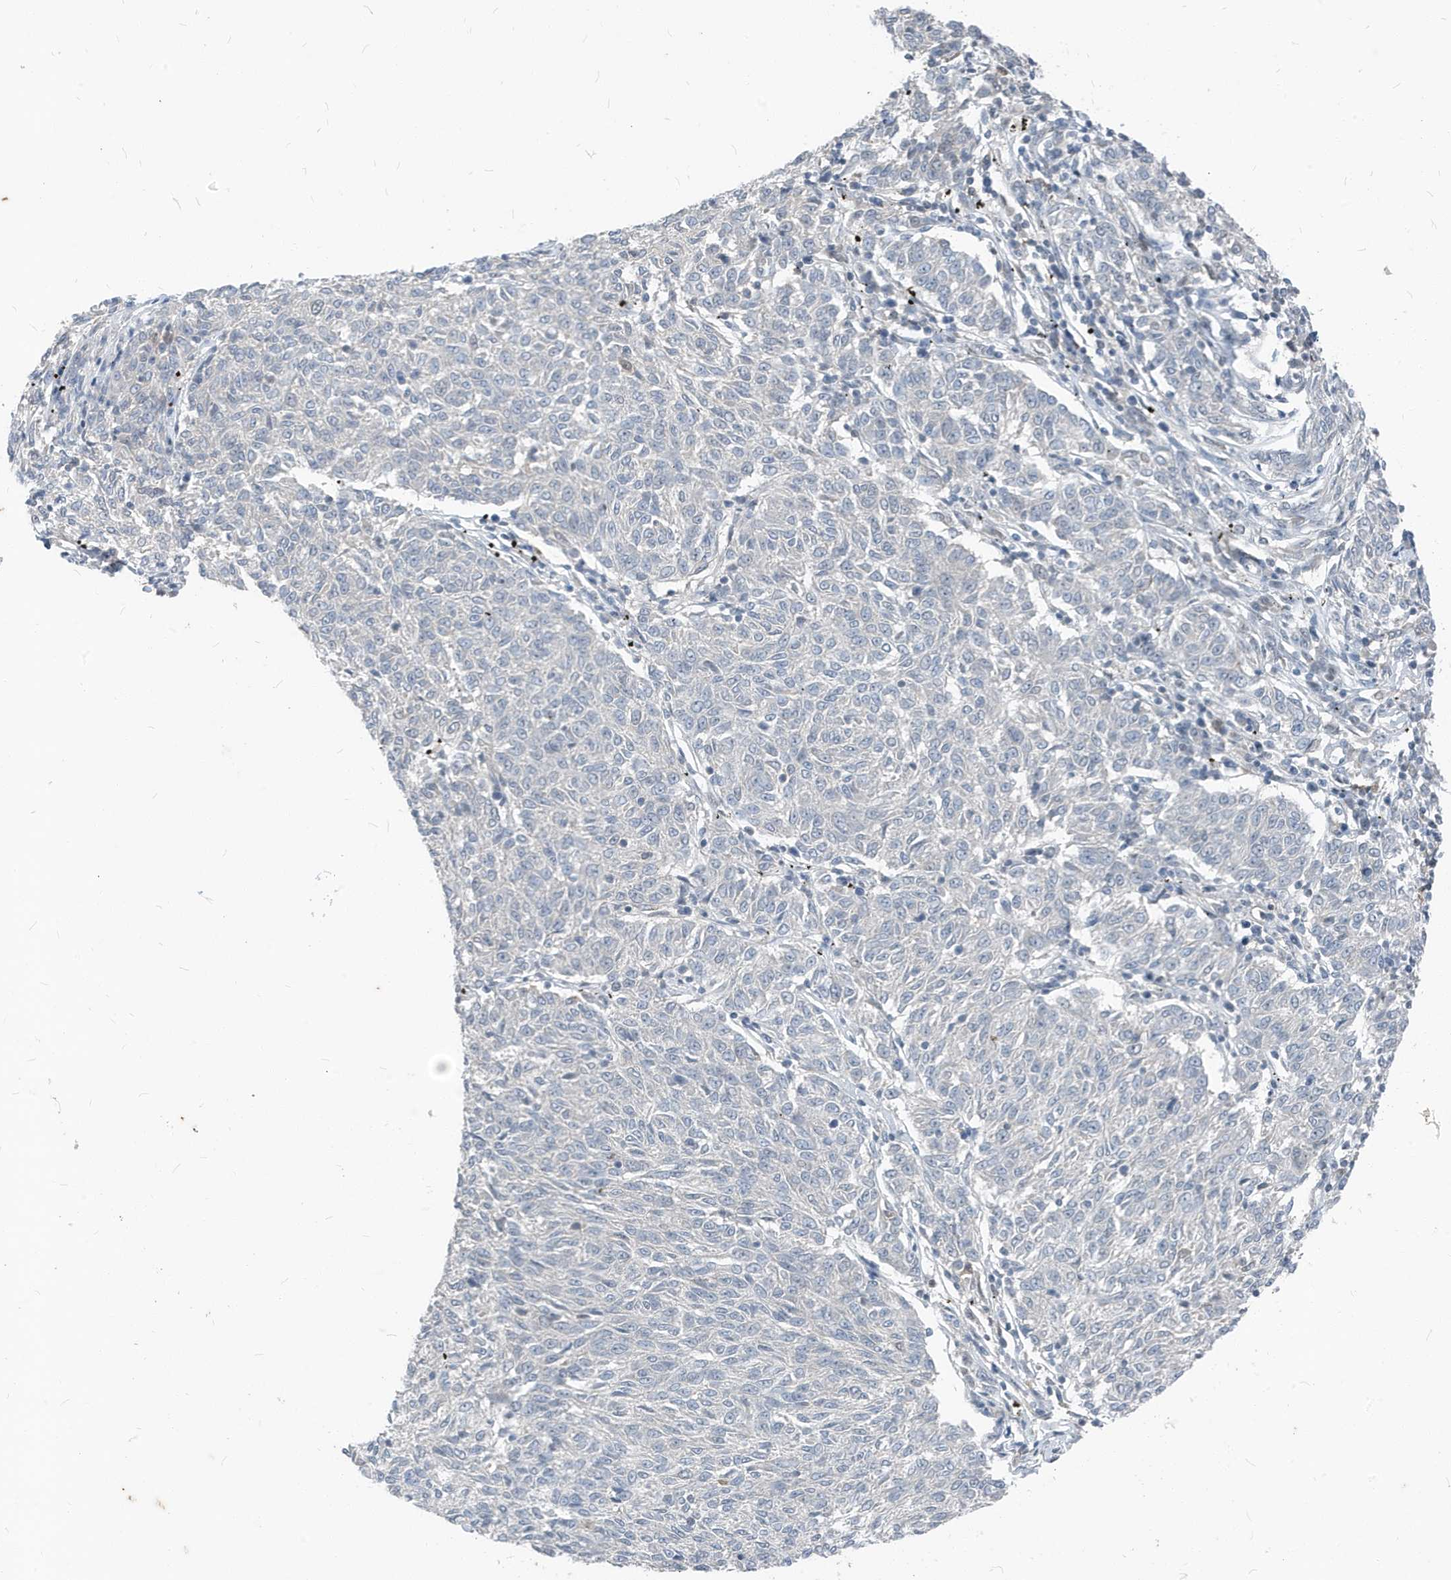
{"staining": {"intensity": "negative", "quantity": "none", "location": "none"}, "tissue": "melanoma", "cell_type": "Tumor cells", "image_type": "cancer", "snomed": [{"axis": "morphology", "description": "Malignant melanoma, NOS"}, {"axis": "topography", "description": "Skin"}], "caption": "Photomicrograph shows no significant protein staining in tumor cells of malignant melanoma. The staining was performed using DAB to visualize the protein expression in brown, while the nuclei were stained in blue with hematoxylin (Magnification: 20x).", "gene": "NCOA7", "patient": {"sex": "female", "age": 72}}